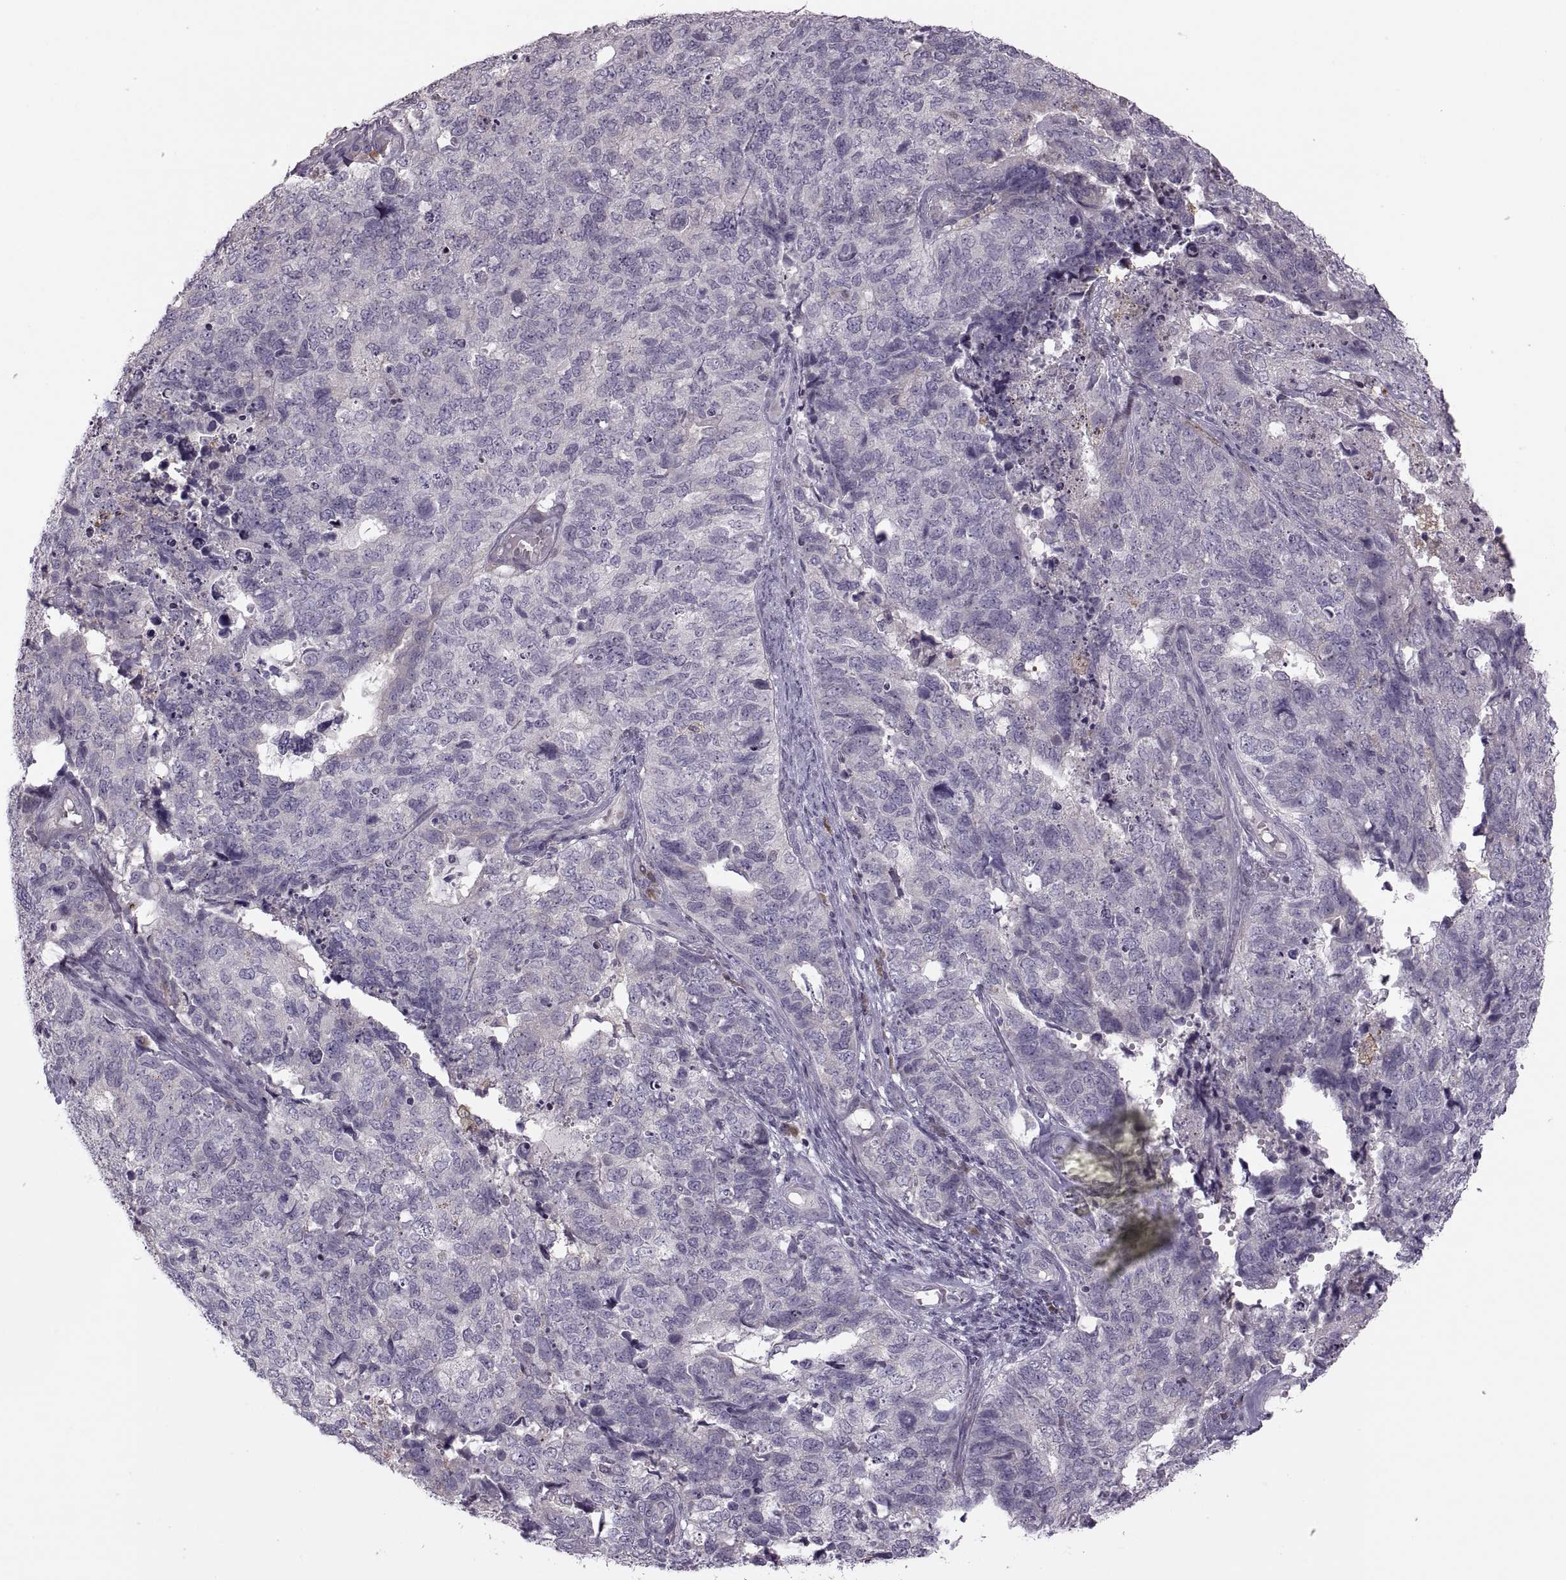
{"staining": {"intensity": "negative", "quantity": "none", "location": "none"}, "tissue": "cervical cancer", "cell_type": "Tumor cells", "image_type": "cancer", "snomed": [{"axis": "morphology", "description": "Squamous cell carcinoma, NOS"}, {"axis": "topography", "description": "Cervix"}], "caption": "DAB (3,3'-diaminobenzidine) immunohistochemical staining of human cervical cancer exhibits no significant positivity in tumor cells.", "gene": "H2AP", "patient": {"sex": "female", "age": 63}}